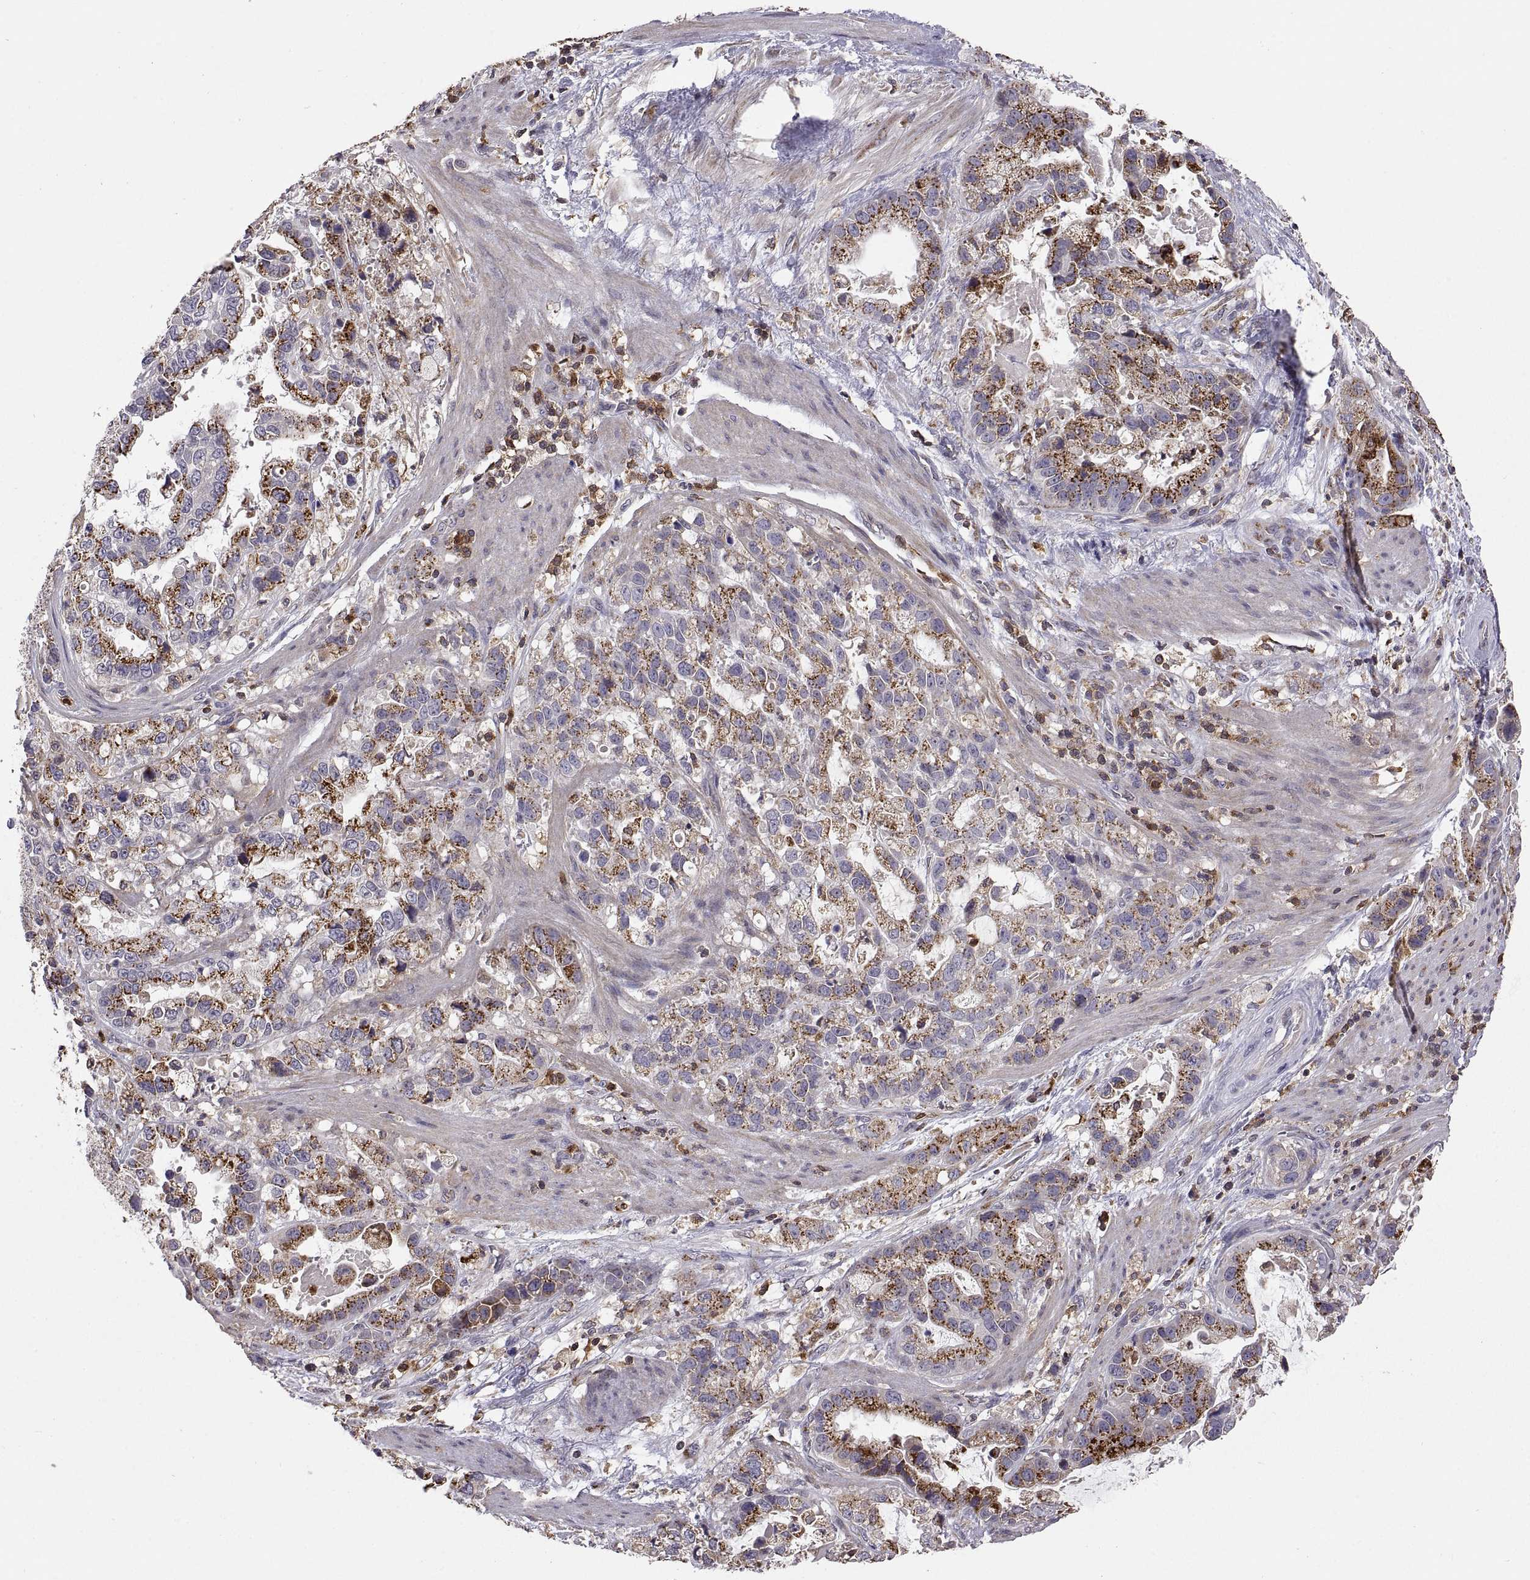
{"staining": {"intensity": "strong", "quantity": ">75%", "location": "cytoplasmic/membranous"}, "tissue": "stomach cancer", "cell_type": "Tumor cells", "image_type": "cancer", "snomed": [{"axis": "morphology", "description": "Adenocarcinoma, NOS"}, {"axis": "topography", "description": "Stomach"}], "caption": "Human stomach adenocarcinoma stained with a protein marker demonstrates strong staining in tumor cells.", "gene": "ACAP1", "patient": {"sex": "male", "age": 59}}